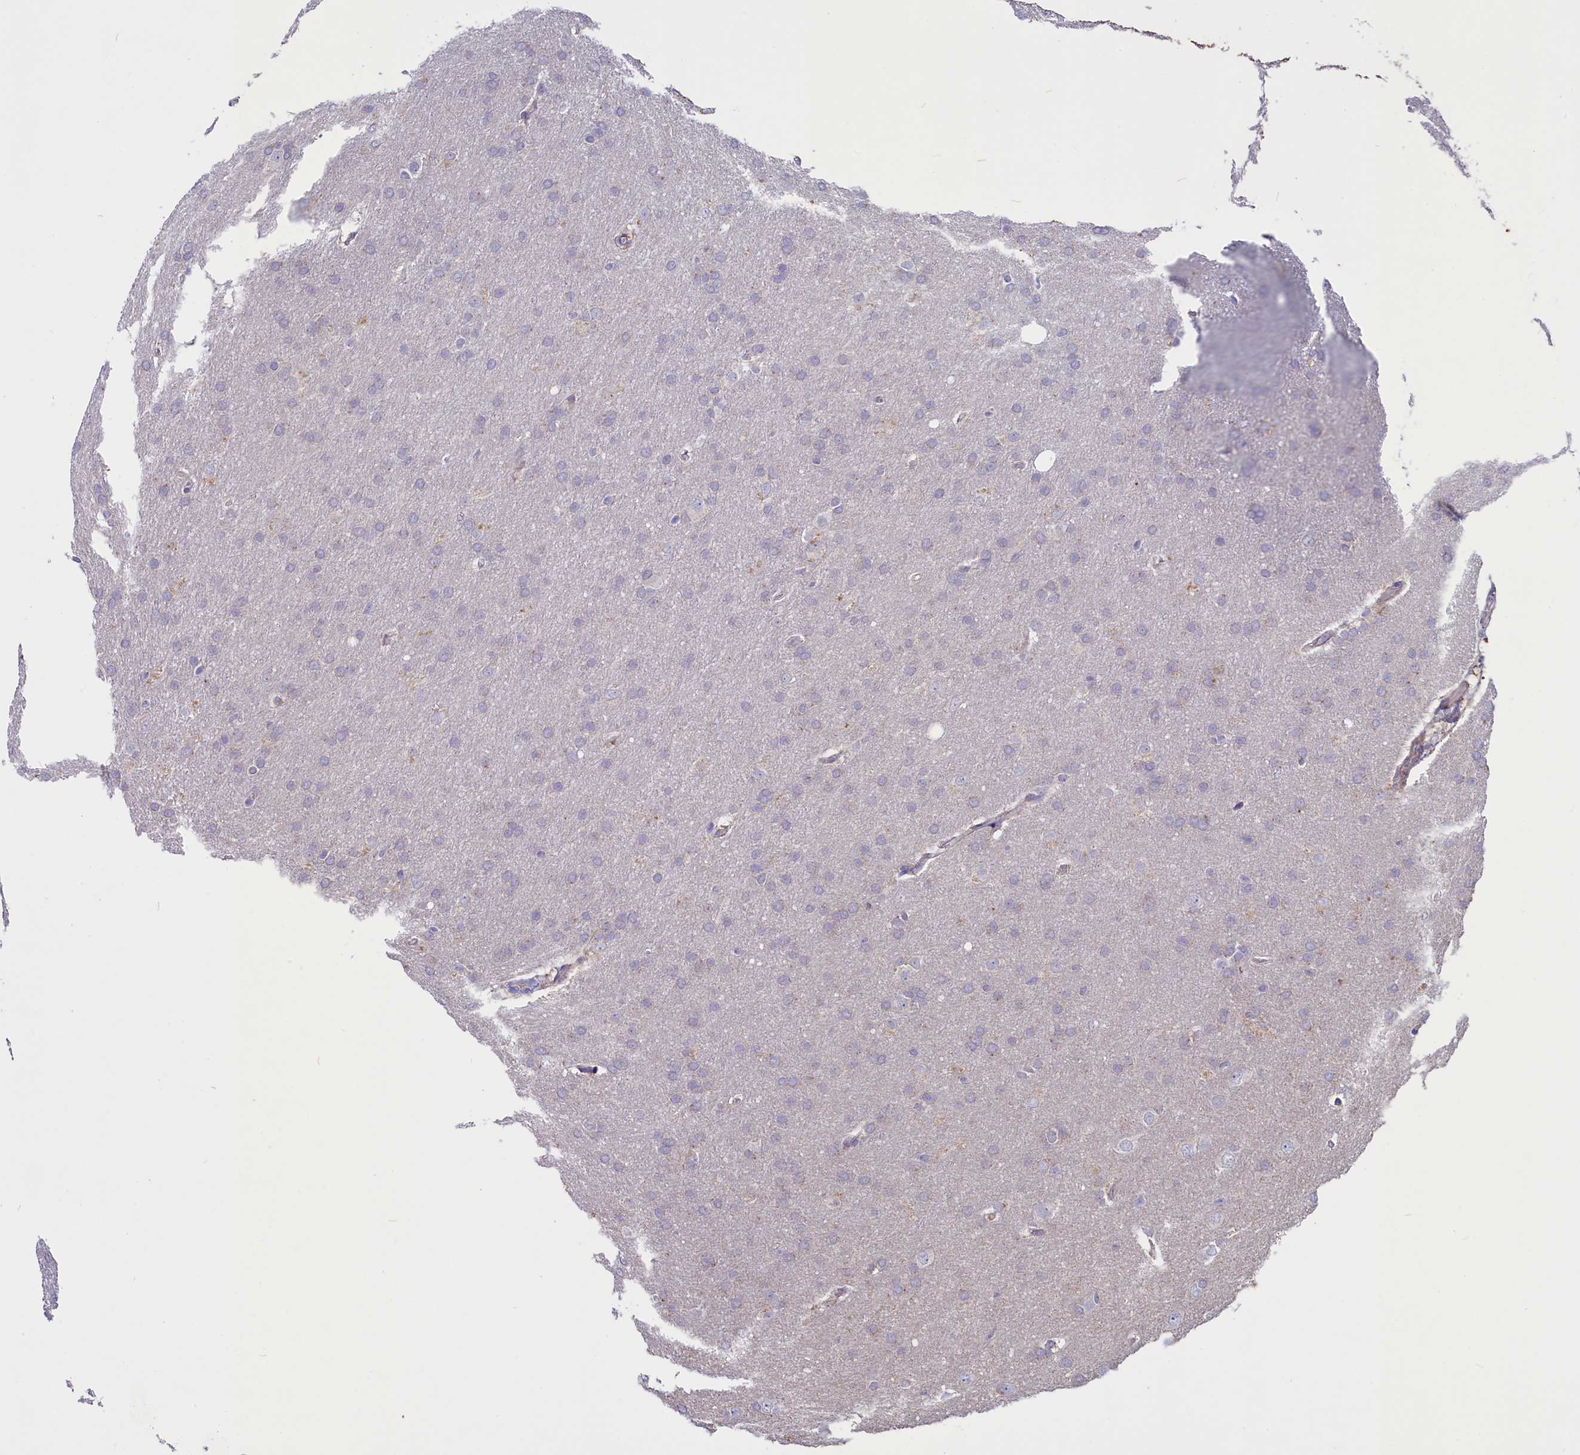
{"staining": {"intensity": "negative", "quantity": "none", "location": "none"}, "tissue": "glioma", "cell_type": "Tumor cells", "image_type": "cancer", "snomed": [{"axis": "morphology", "description": "Glioma, malignant, Low grade"}, {"axis": "topography", "description": "Brain"}], "caption": "Immunohistochemistry (IHC) of human glioma displays no staining in tumor cells.", "gene": "SCD5", "patient": {"sex": "female", "age": 32}}